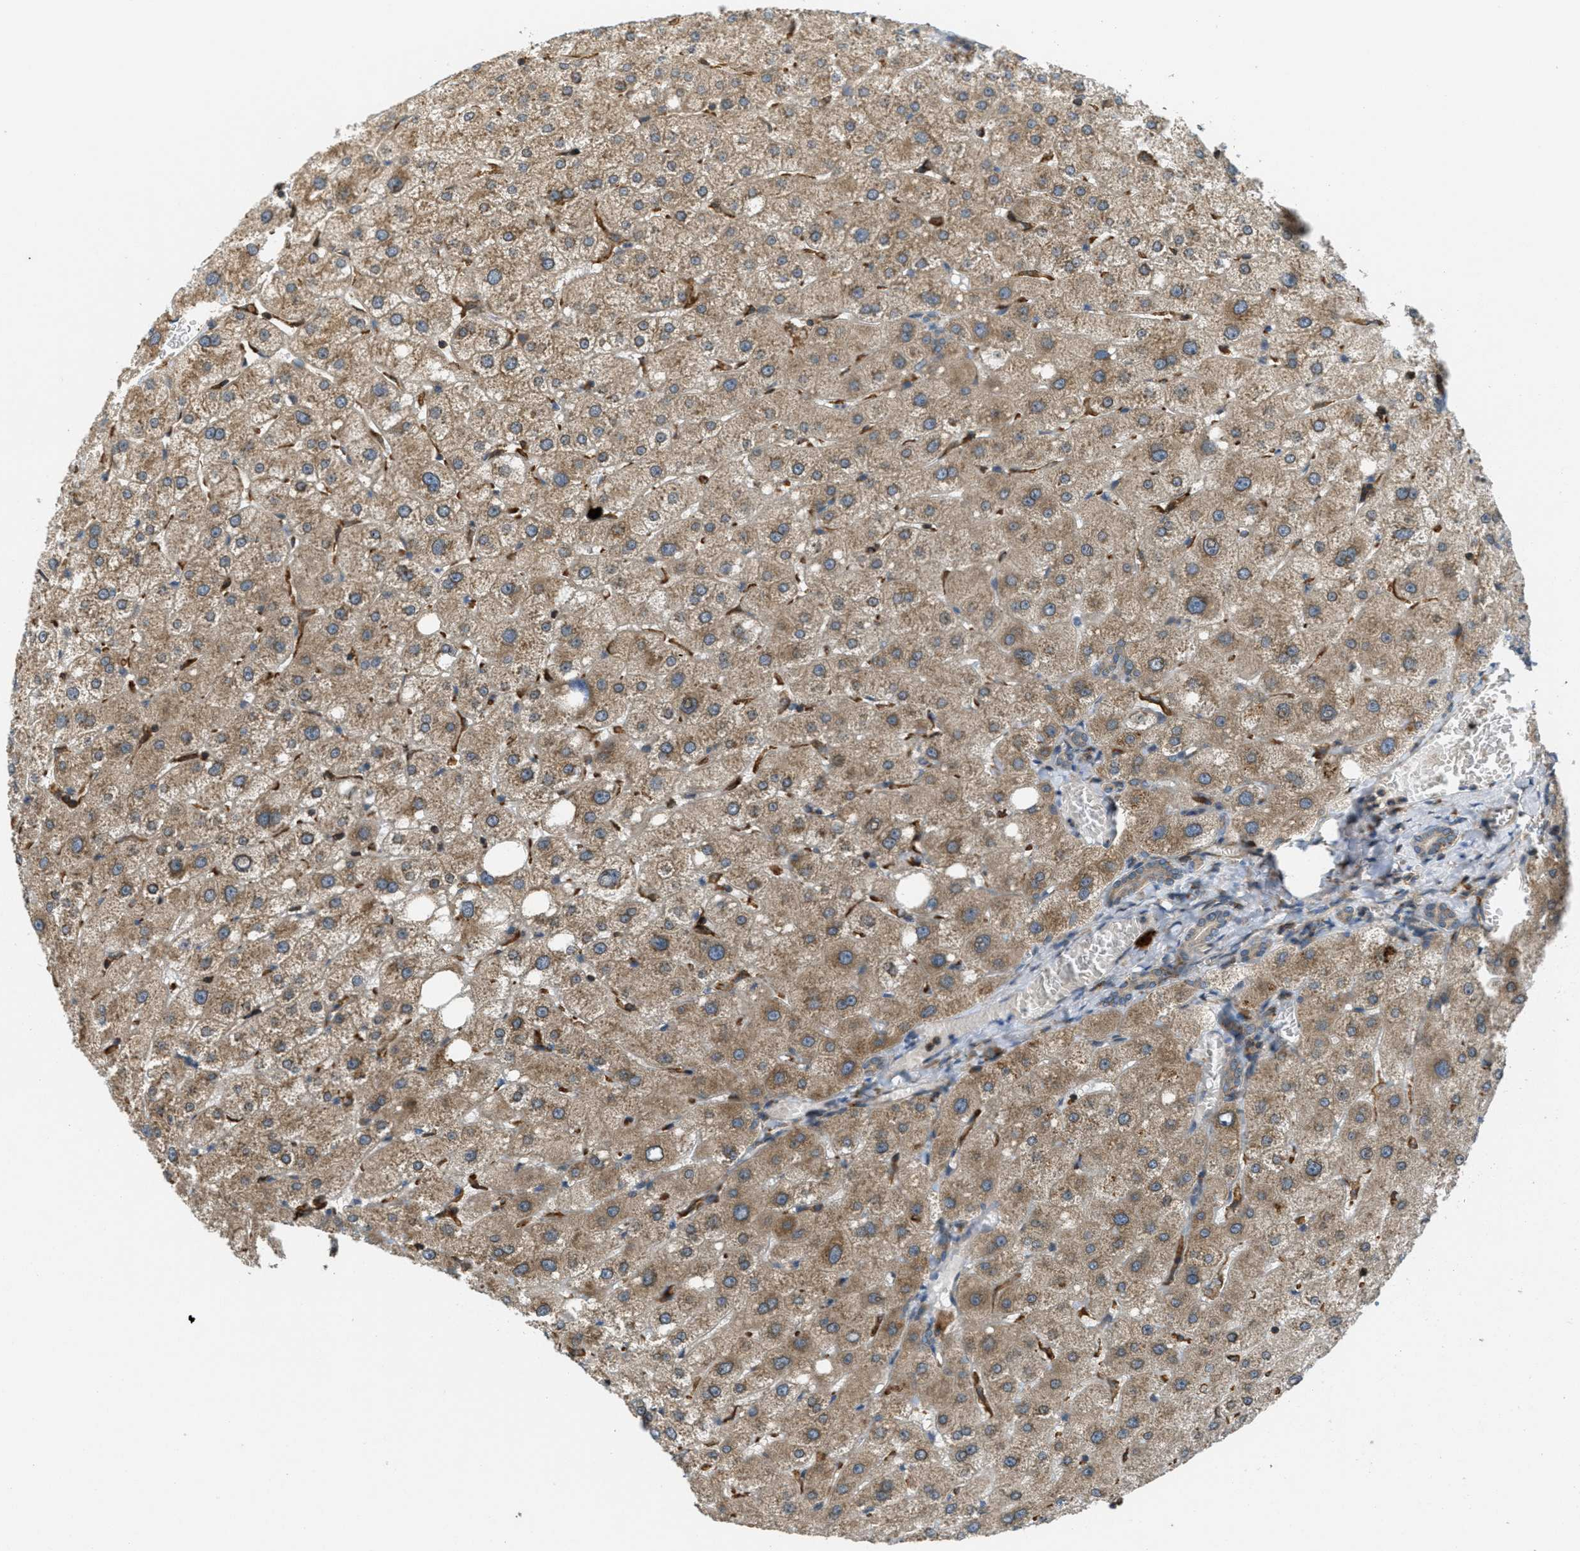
{"staining": {"intensity": "weak", "quantity": ">75%", "location": "cytoplasmic/membranous"}, "tissue": "liver", "cell_type": "Cholangiocytes", "image_type": "normal", "snomed": [{"axis": "morphology", "description": "Normal tissue, NOS"}, {"axis": "topography", "description": "Liver"}], "caption": "Liver stained with DAB (3,3'-diaminobenzidine) IHC reveals low levels of weak cytoplasmic/membranous staining in approximately >75% of cholangiocytes. Using DAB (3,3'-diaminobenzidine) (brown) and hematoxylin (blue) stains, captured at high magnification using brightfield microscopy.", "gene": "PCDH18", "patient": {"sex": "male", "age": 73}}